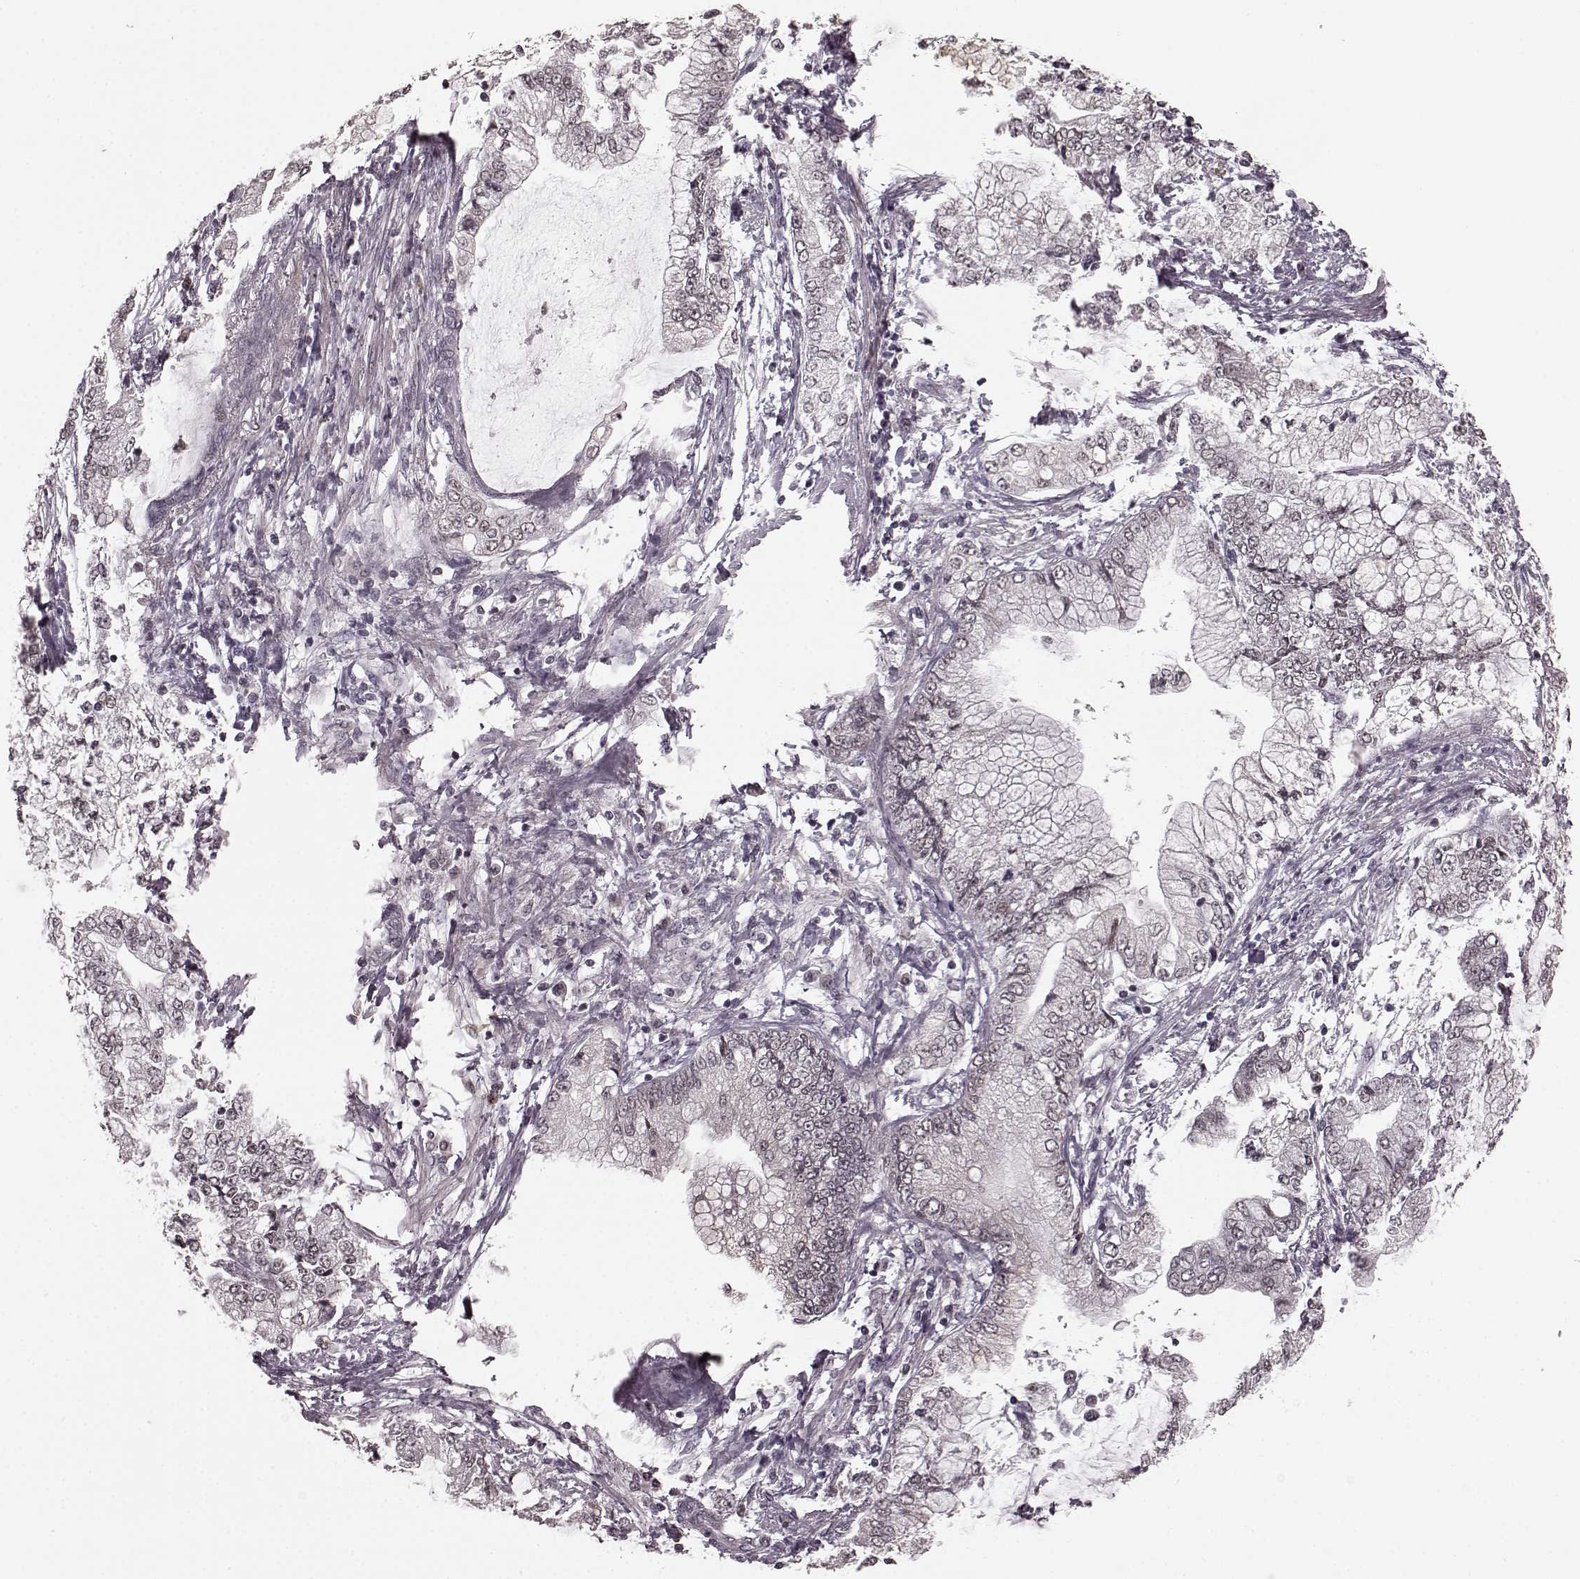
{"staining": {"intensity": "negative", "quantity": "none", "location": "none"}, "tissue": "stomach cancer", "cell_type": "Tumor cells", "image_type": "cancer", "snomed": [{"axis": "morphology", "description": "Adenocarcinoma, NOS"}, {"axis": "topography", "description": "Stomach, upper"}], "caption": "Protein analysis of adenocarcinoma (stomach) displays no significant positivity in tumor cells.", "gene": "PLCB4", "patient": {"sex": "female", "age": 74}}